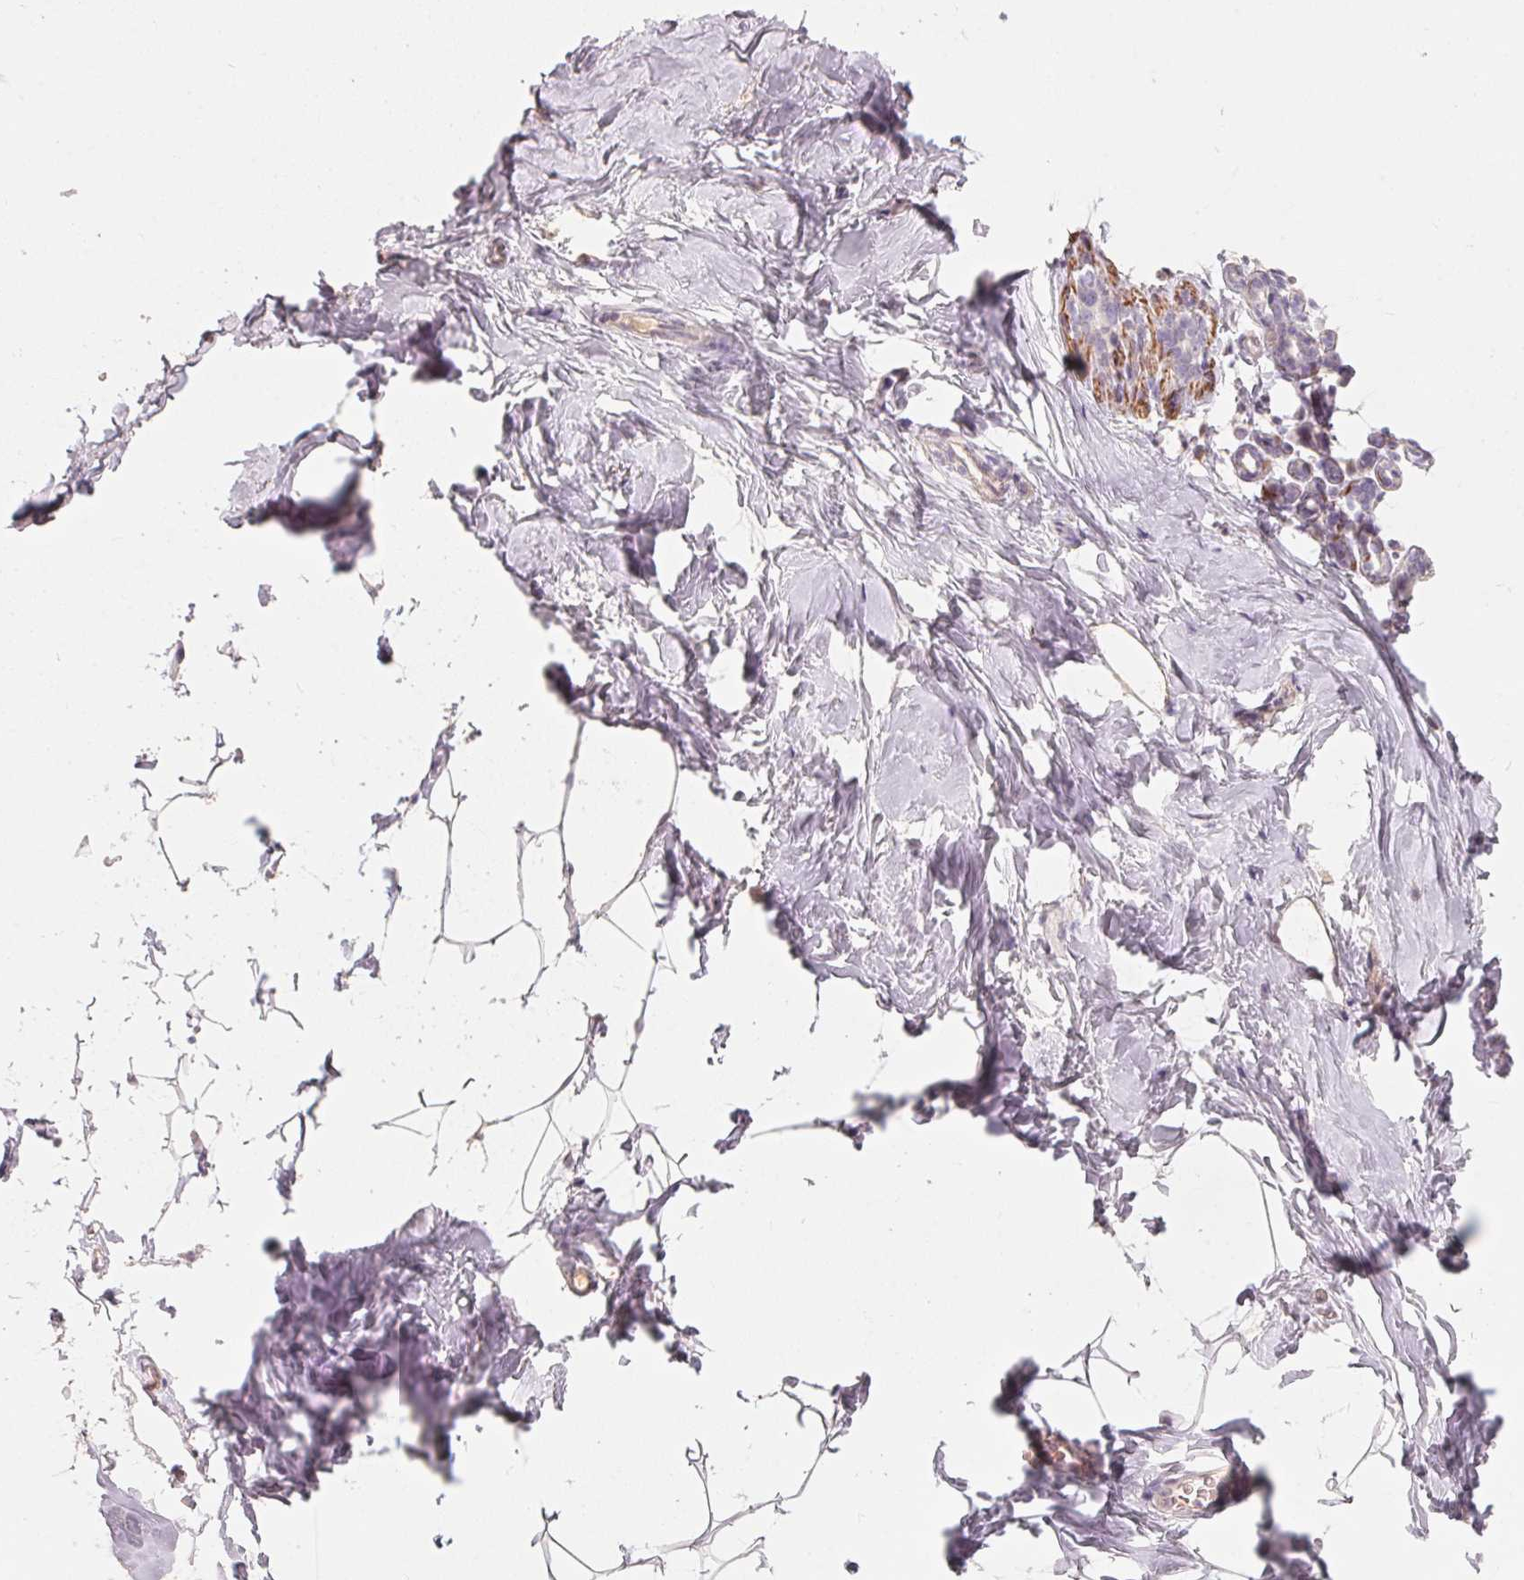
{"staining": {"intensity": "negative", "quantity": "none", "location": "none"}, "tissue": "breast", "cell_type": "Adipocytes", "image_type": "normal", "snomed": [{"axis": "morphology", "description": "Normal tissue, NOS"}, {"axis": "topography", "description": "Breast"}], "caption": "DAB (3,3'-diaminobenzidine) immunohistochemical staining of benign human breast exhibits no significant expression in adipocytes. Brightfield microscopy of immunohistochemistry stained with DAB (3,3'-diaminobenzidine) (brown) and hematoxylin (blue), captured at high magnification.", "gene": "TP53AIP1", "patient": {"sex": "female", "age": 32}}